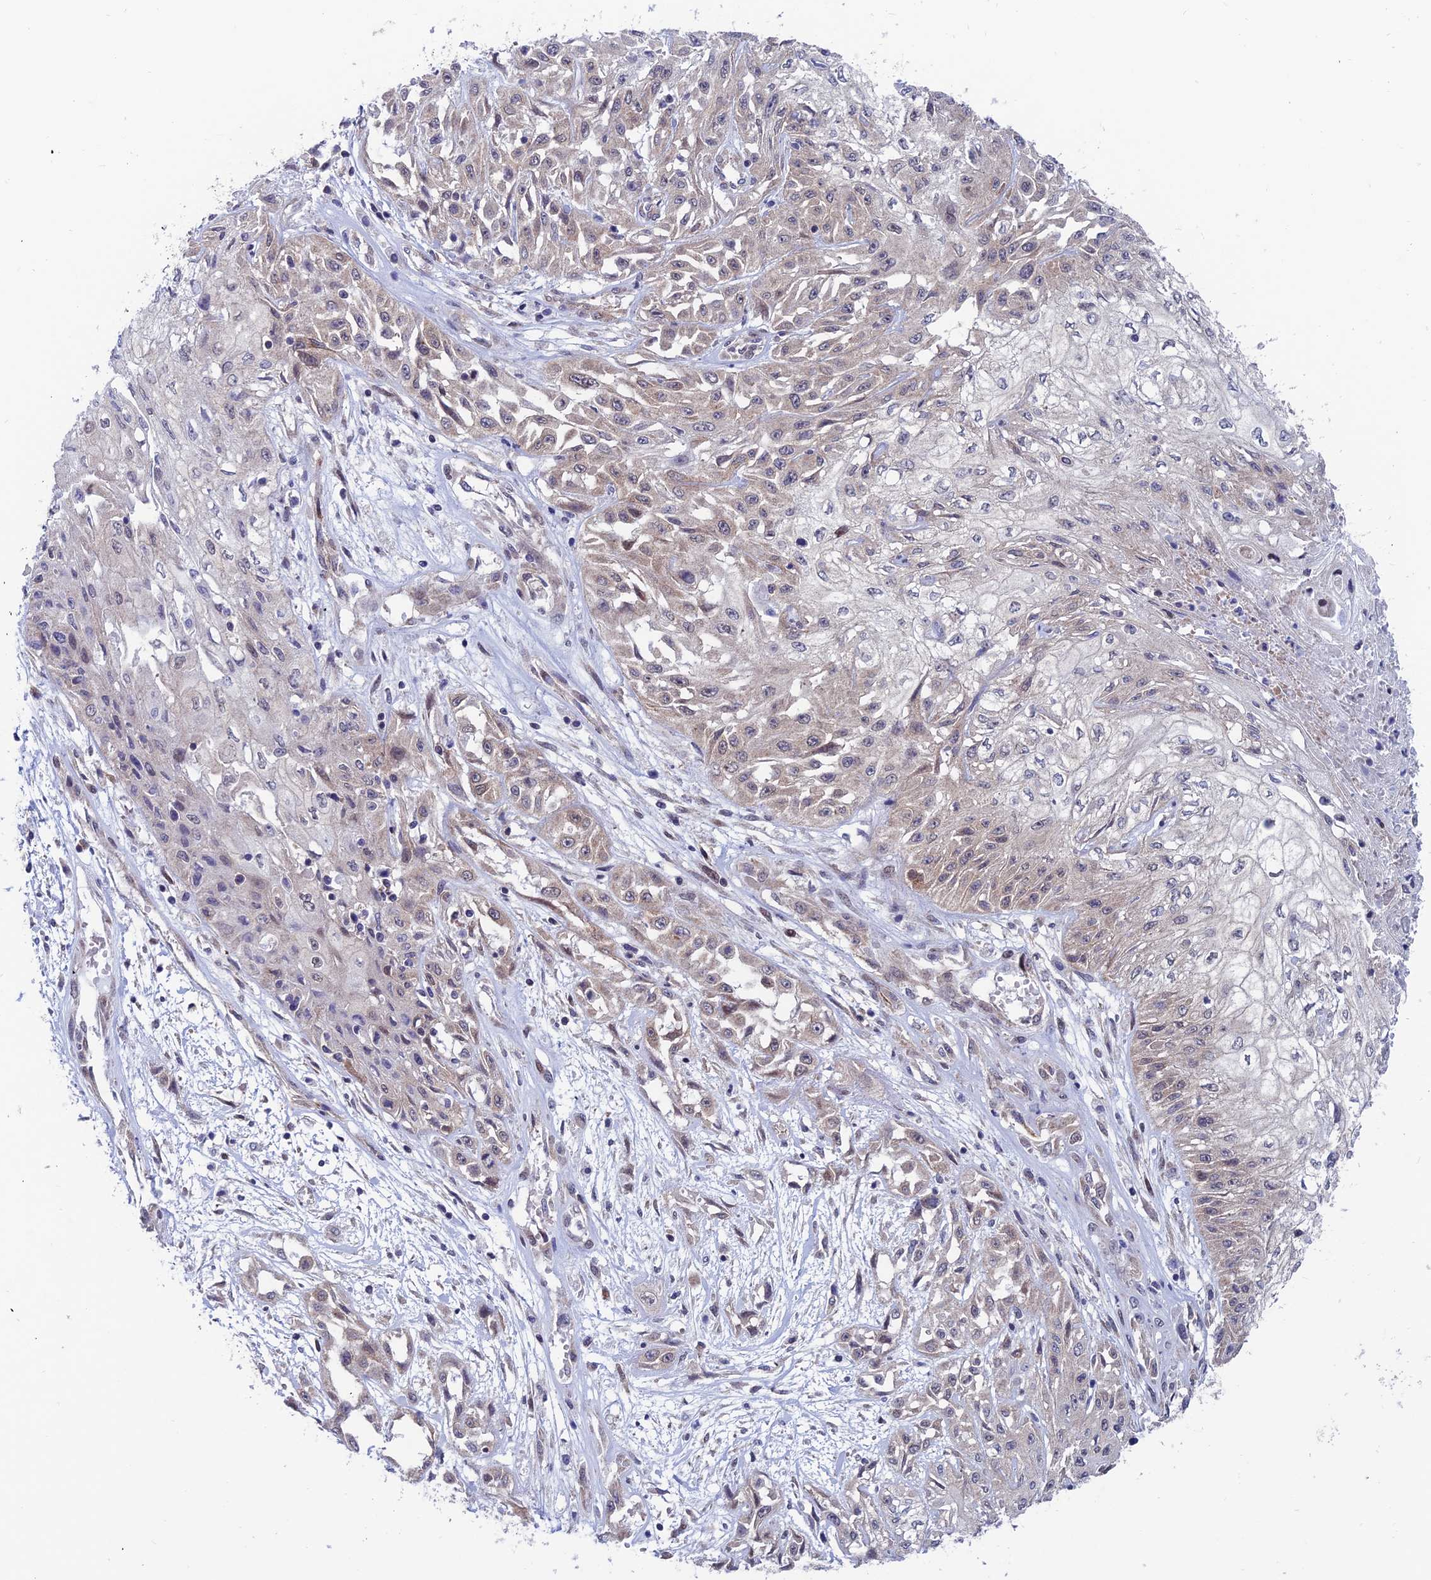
{"staining": {"intensity": "weak", "quantity": "<25%", "location": "cytoplasmic/membranous"}, "tissue": "skin cancer", "cell_type": "Tumor cells", "image_type": "cancer", "snomed": [{"axis": "morphology", "description": "Squamous cell carcinoma, NOS"}, {"axis": "morphology", "description": "Squamous cell carcinoma, metastatic, NOS"}, {"axis": "topography", "description": "Skin"}, {"axis": "topography", "description": "Lymph node"}], "caption": "This is an immunohistochemistry (IHC) histopathology image of human skin cancer (metastatic squamous cell carcinoma). There is no positivity in tumor cells.", "gene": "IGBP1", "patient": {"sex": "male", "age": 75}}